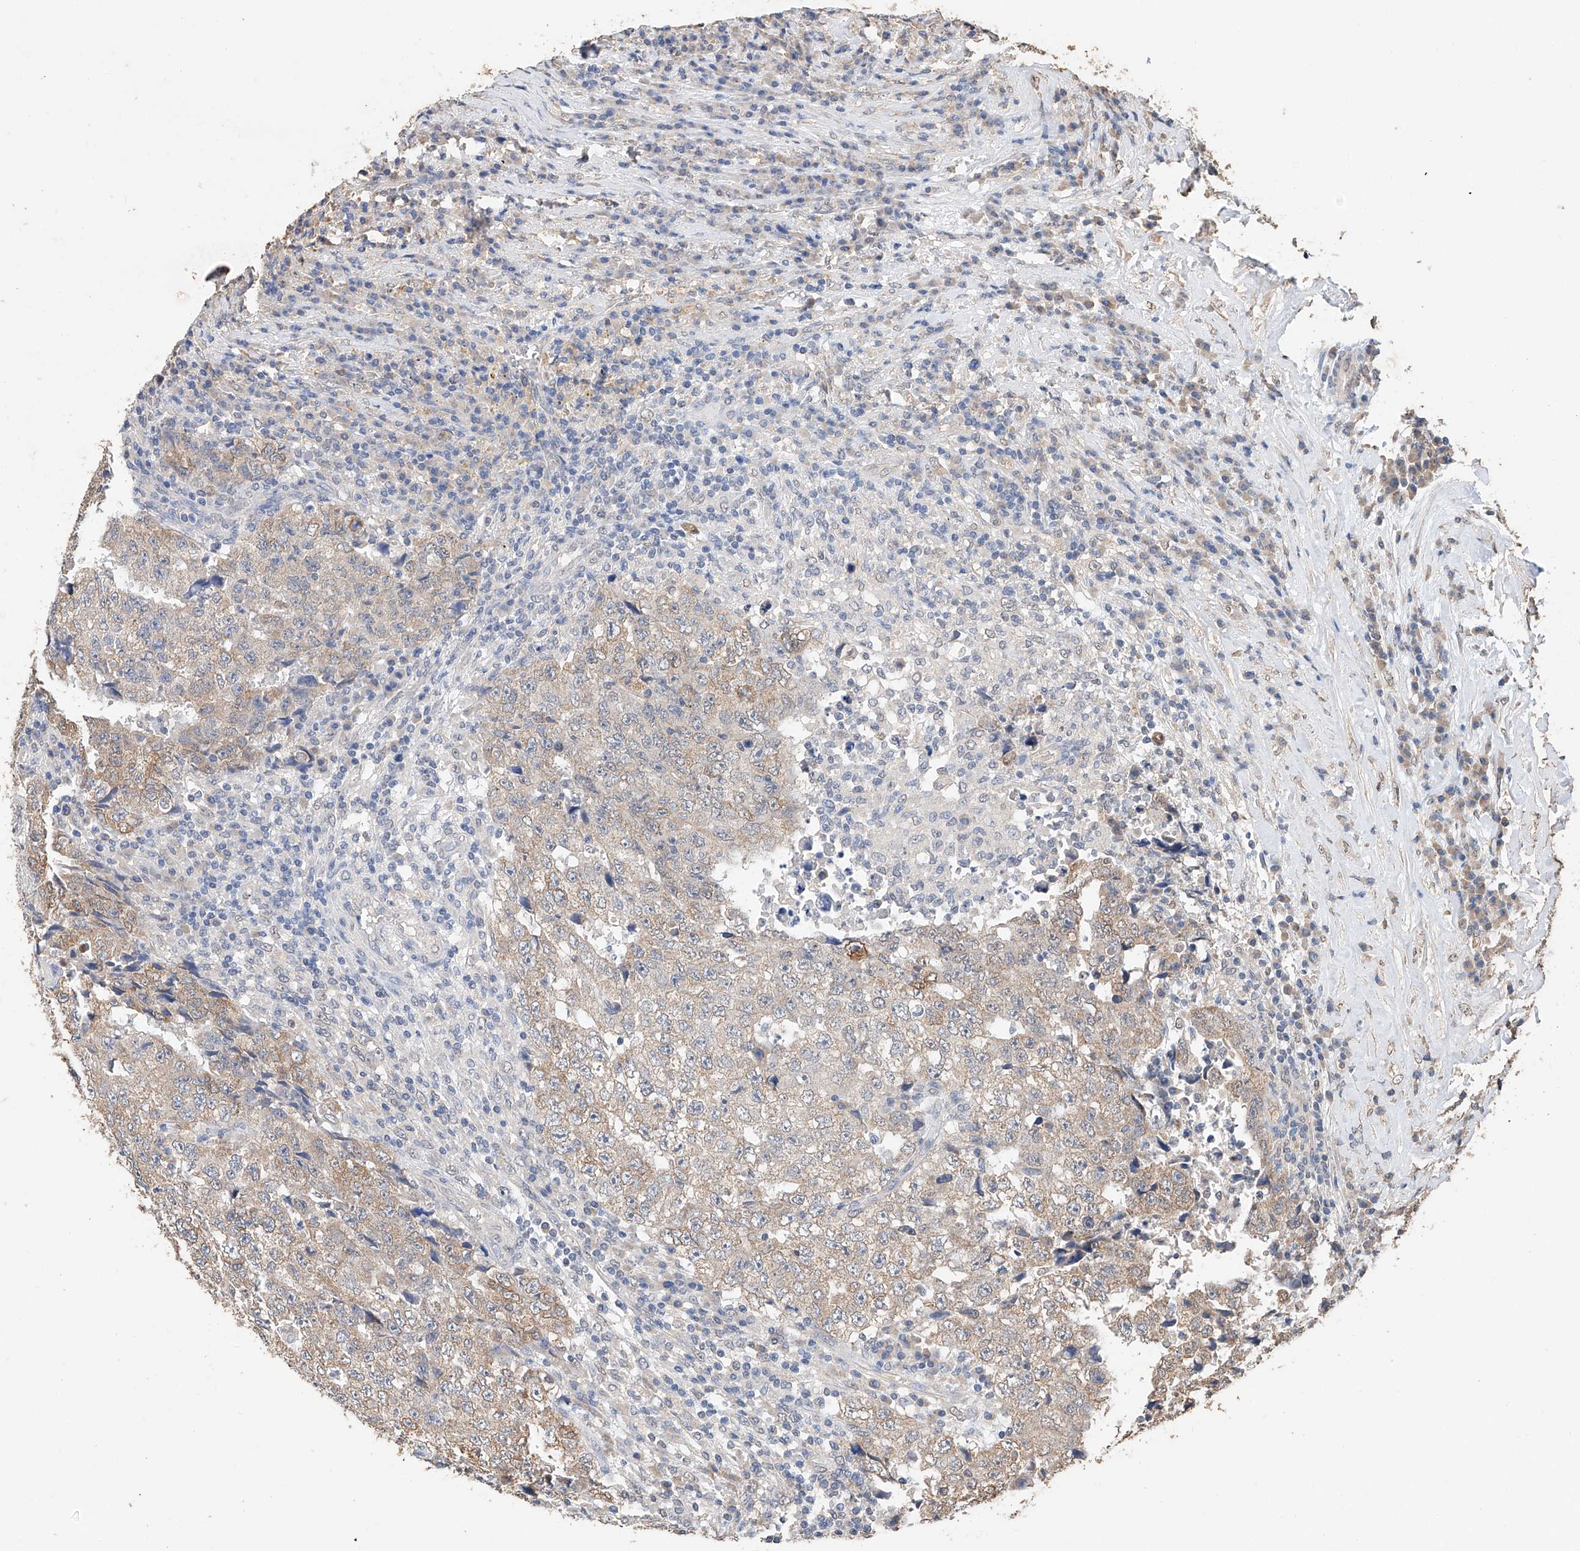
{"staining": {"intensity": "weak", "quantity": "25%-75%", "location": "cytoplasmic/membranous"}, "tissue": "testis cancer", "cell_type": "Tumor cells", "image_type": "cancer", "snomed": [{"axis": "morphology", "description": "Necrosis, NOS"}, {"axis": "morphology", "description": "Carcinoma, Embryonal, NOS"}, {"axis": "topography", "description": "Testis"}], "caption": "About 25%-75% of tumor cells in testis cancer (embryonal carcinoma) demonstrate weak cytoplasmic/membranous protein positivity as visualized by brown immunohistochemical staining.", "gene": "CERS4", "patient": {"sex": "male", "age": 19}}